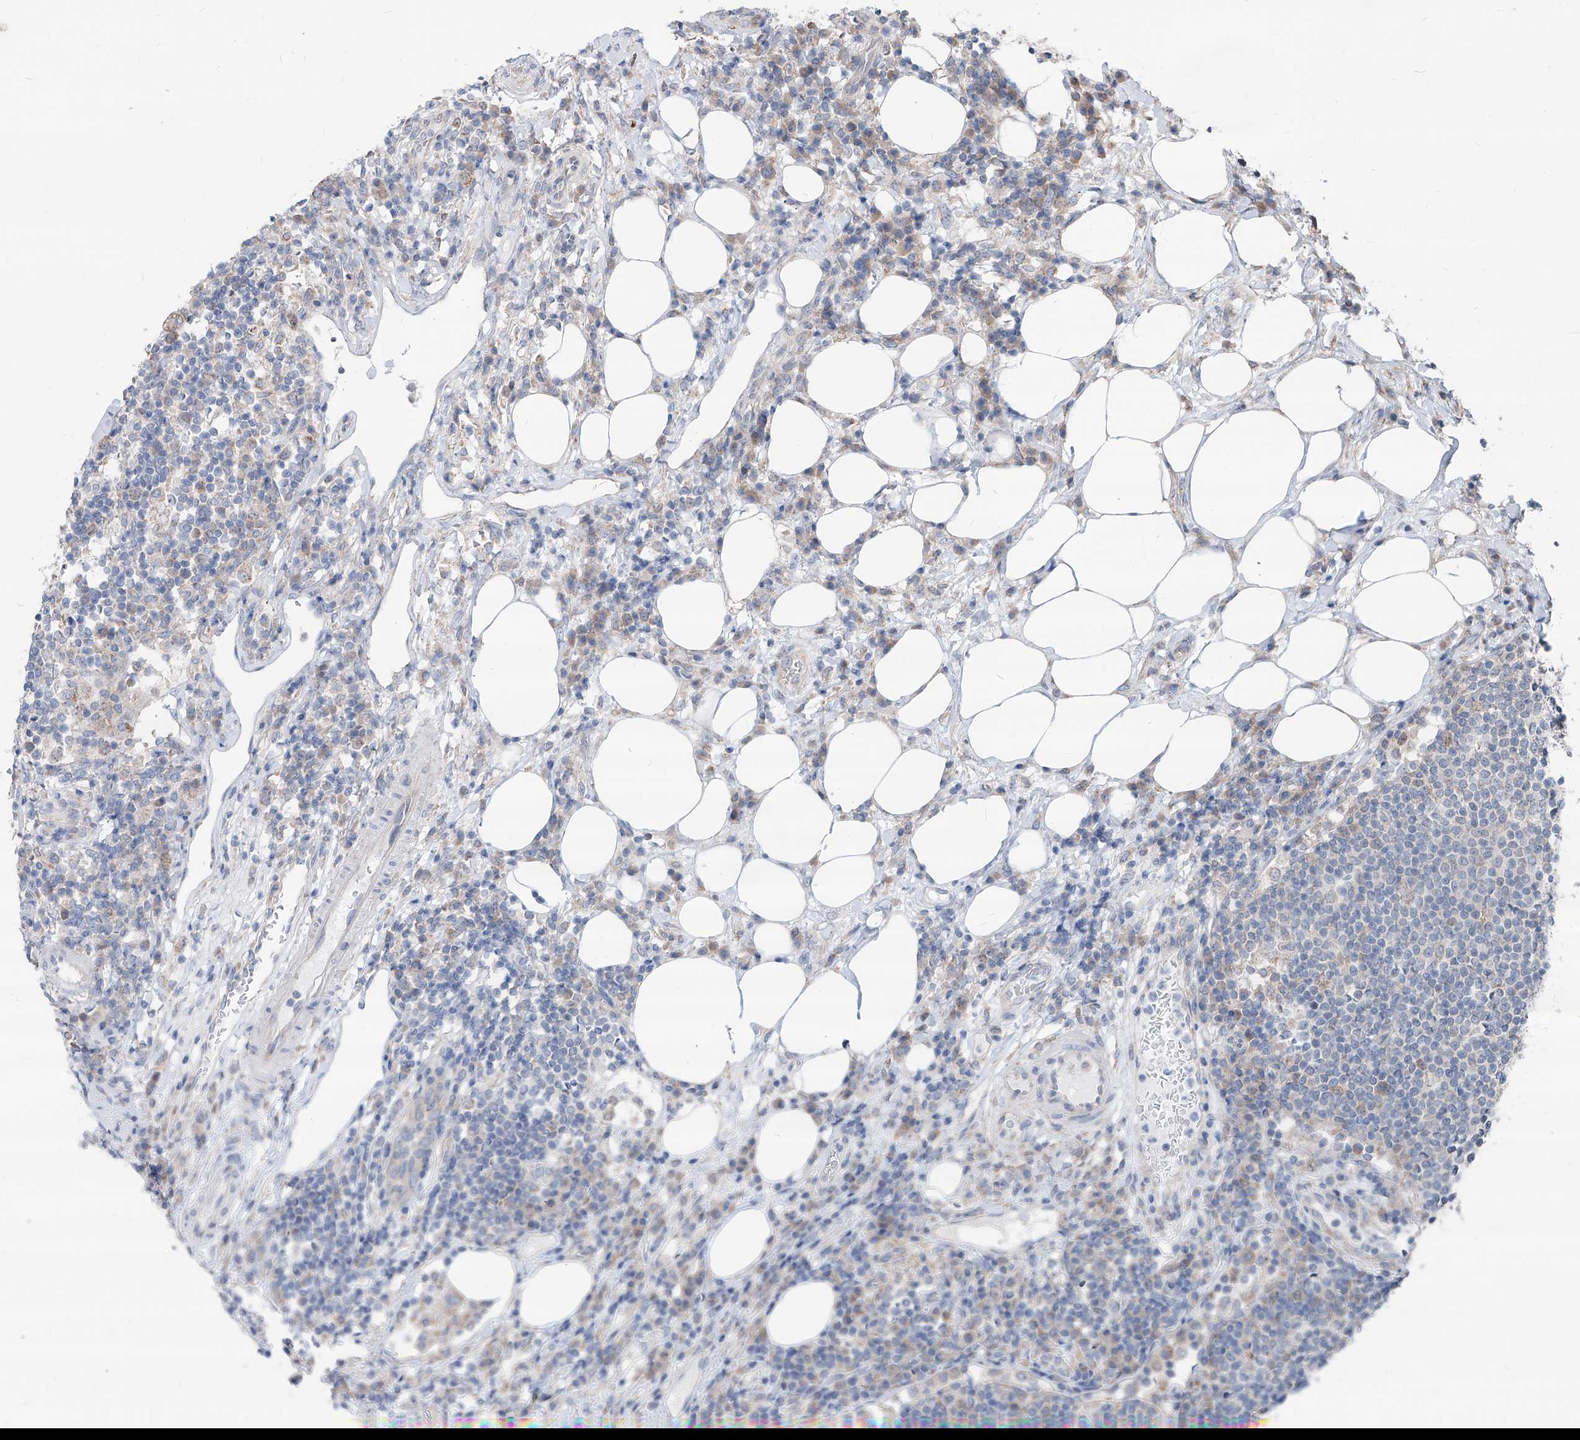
{"staining": {"intensity": "weak", "quantity": "25%-75%", "location": "cytoplasmic/membranous"}, "tissue": "lymph node", "cell_type": "Germinal center cells", "image_type": "normal", "snomed": [{"axis": "morphology", "description": "Normal tissue, NOS"}, {"axis": "topography", "description": "Lymph node"}], "caption": "A histopathology image of lymph node stained for a protein demonstrates weak cytoplasmic/membranous brown staining in germinal center cells. (Stains: DAB in brown, nuclei in blue, Microscopy: brightfield microscopy at high magnification).", "gene": "AGPS", "patient": {"sex": "female", "age": 53}}